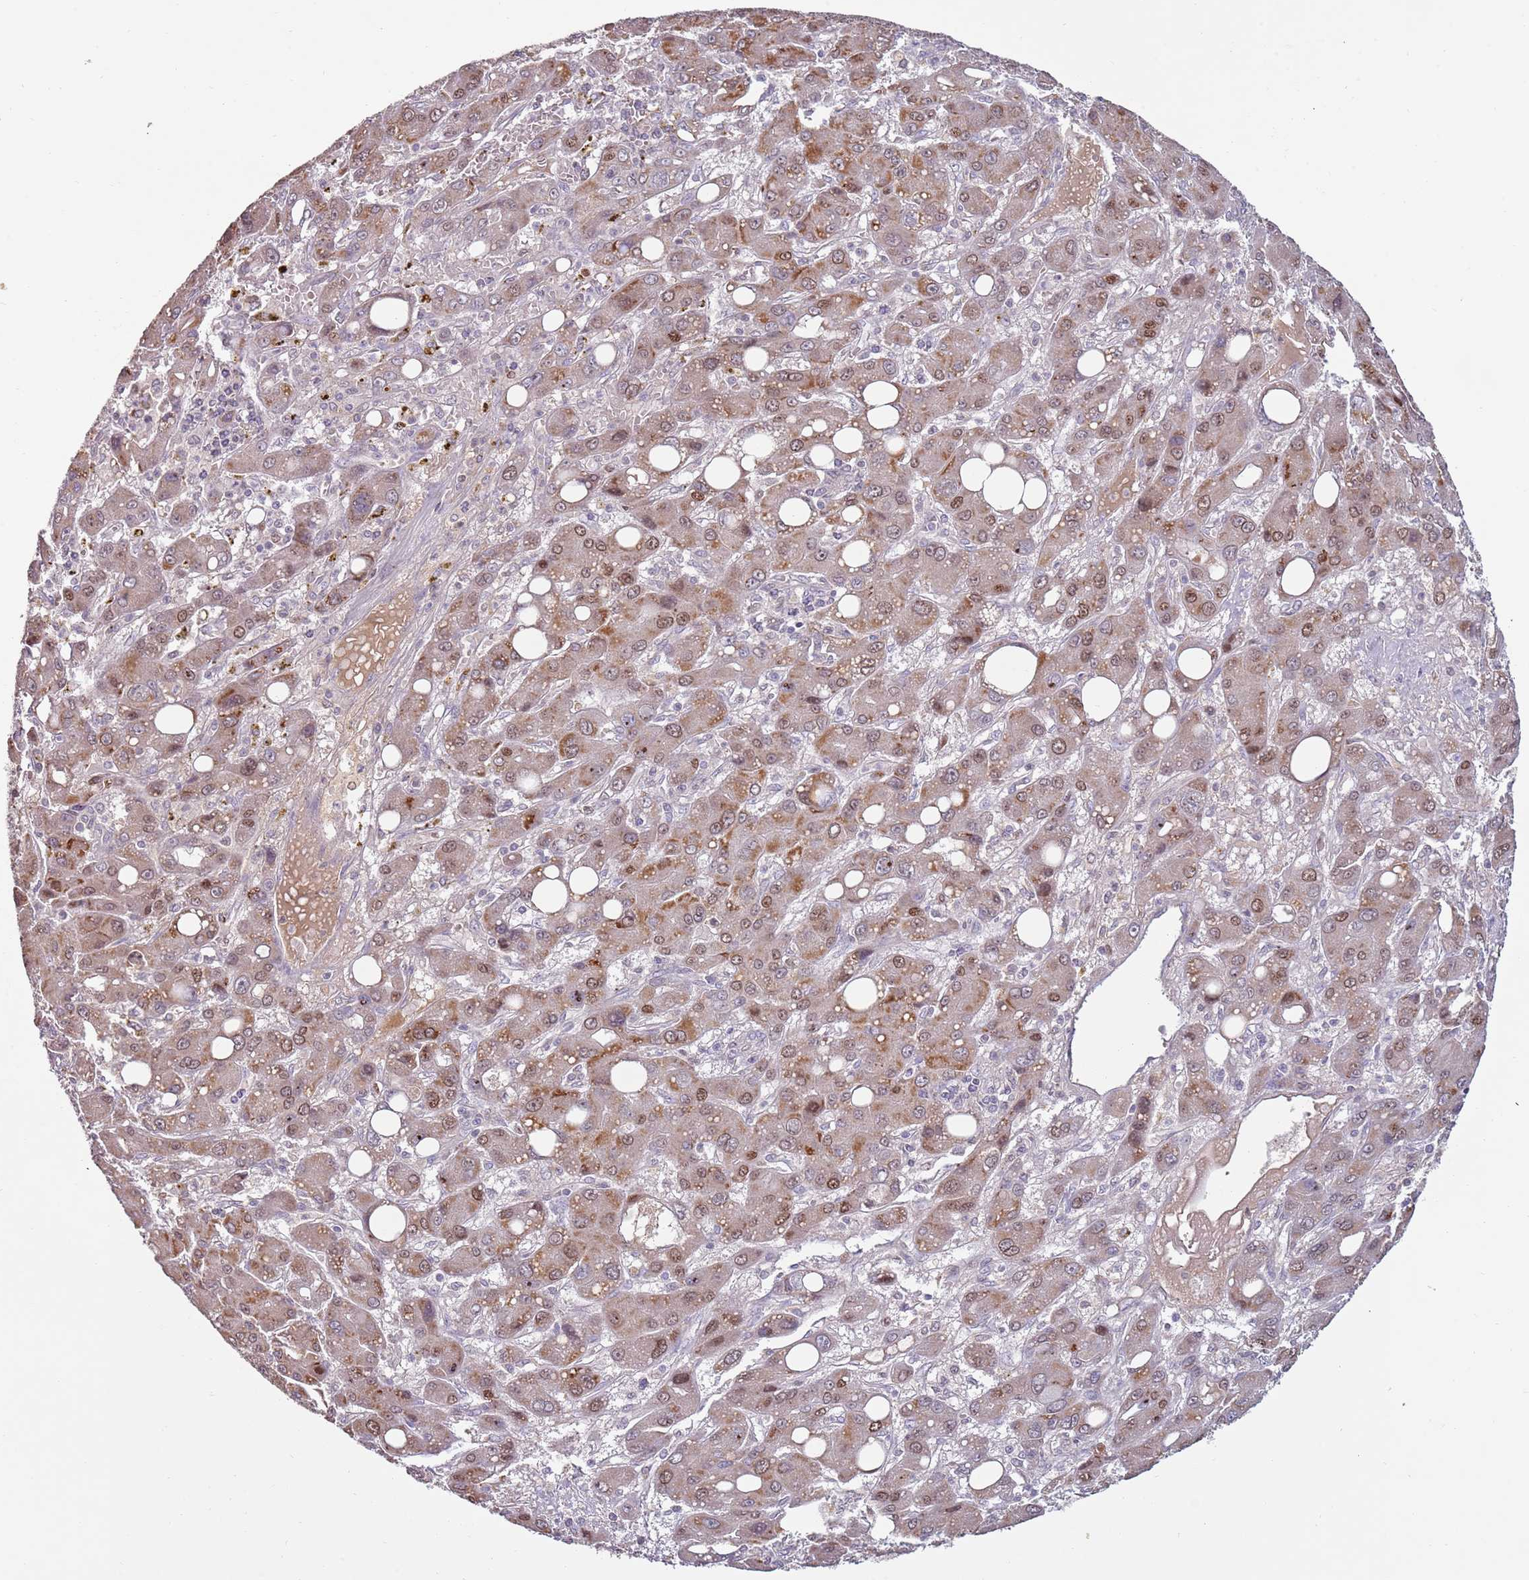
{"staining": {"intensity": "moderate", "quantity": ">75%", "location": "cytoplasmic/membranous,nuclear"}, "tissue": "liver cancer", "cell_type": "Tumor cells", "image_type": "cancer", "snomed": [{"axis": "morphology", "description": "Carcinoma, Hepatocellular, NOS"}, {"axis": "topography", "description": "Liver"}], "caption": "Moderate cytoplasmic/membranous and nuclear expression for a protein is appreciated in about >75% of tumor cells of hepatocellular carcinoma (liver) using immunohistochemistry.", "gene": "SYS1", "patient": {"sex": "male", "age": 55}}